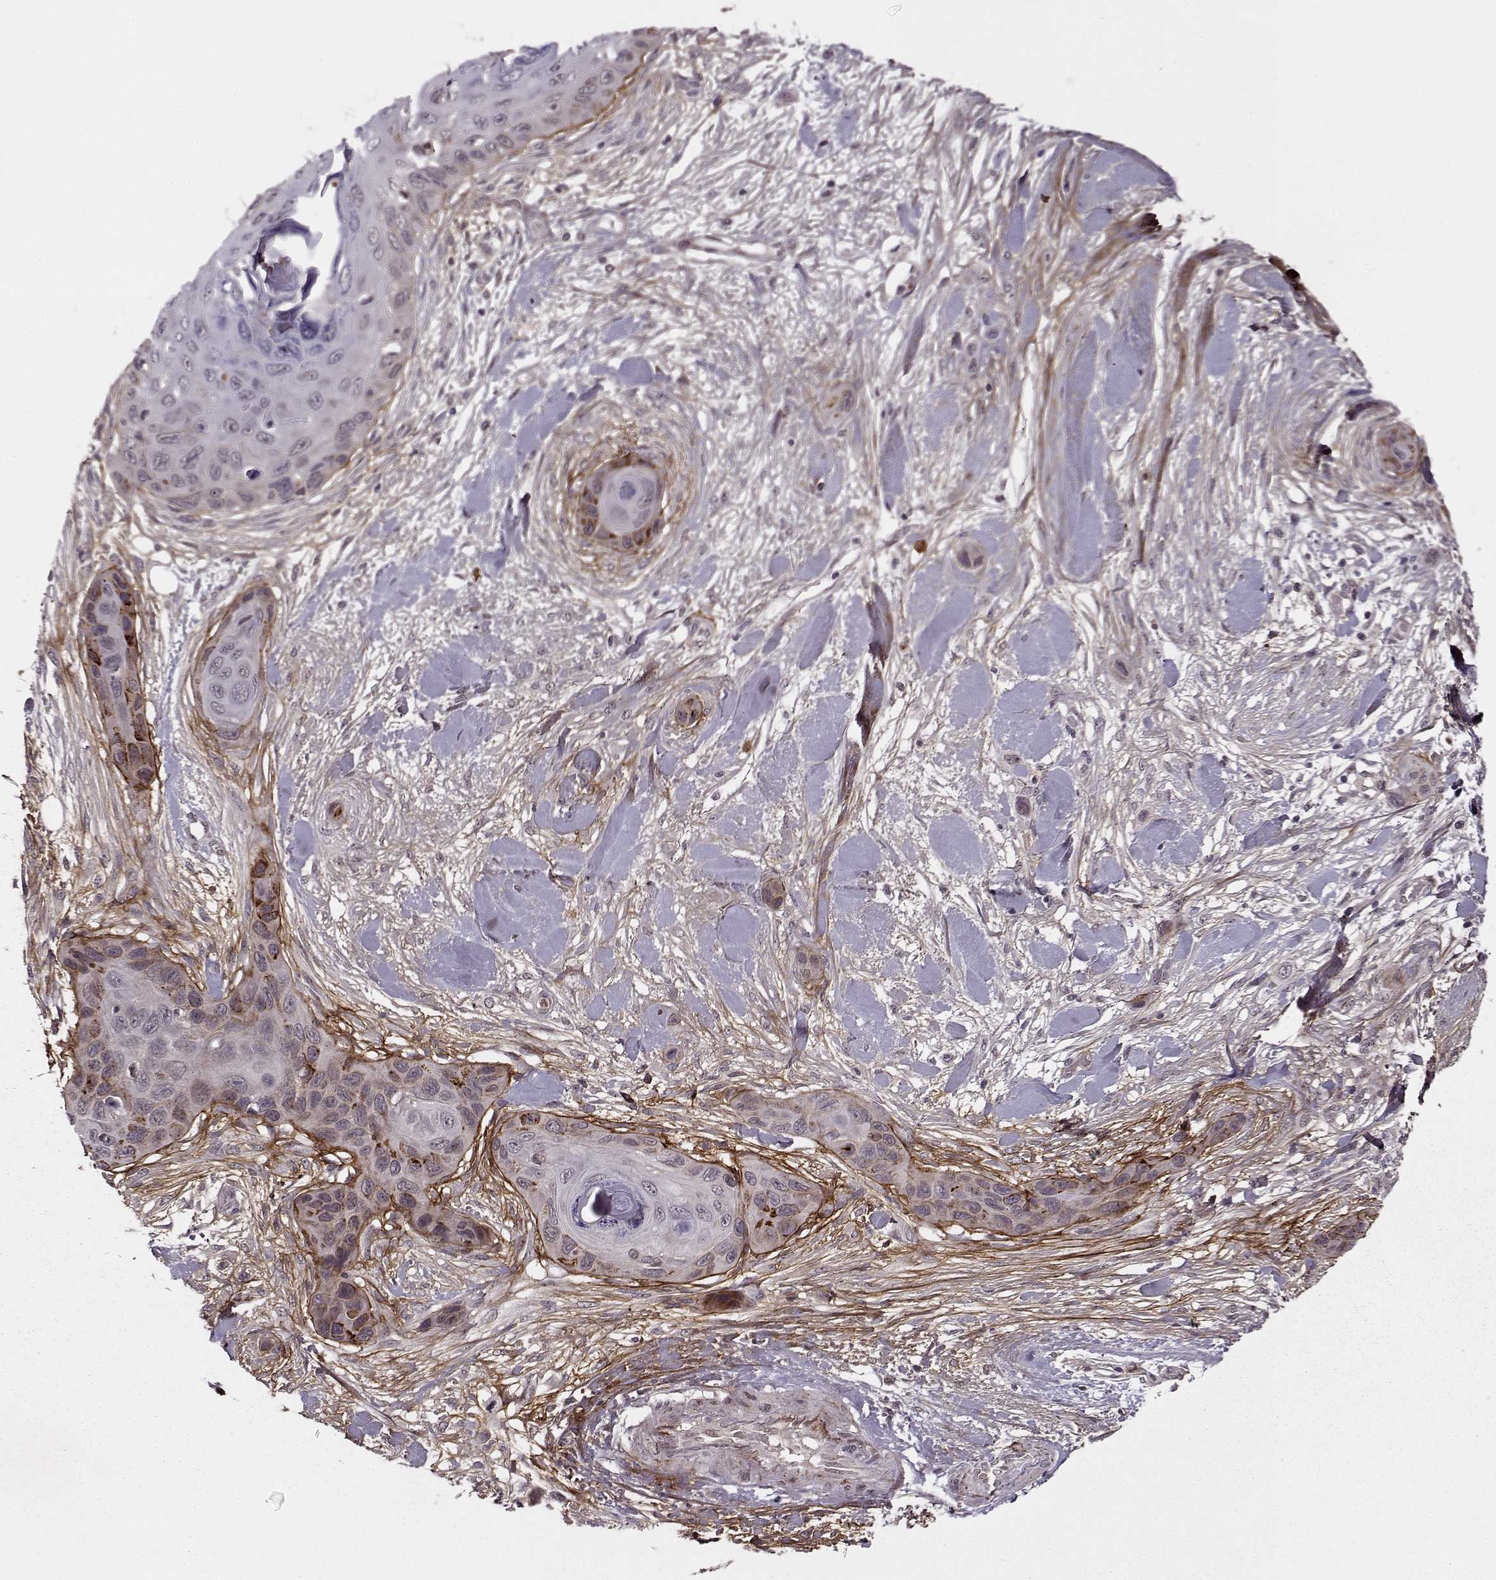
{"staining": {"intensity": "strong", "quantity": "<25%", "location": "cytoplasmic/membranous"}, "tissue": "skin cancer", "cell_type": "Tumor cells", "image_type": "cancer", "snomed": [{"axis": "morphology", "description": "Squamous cell carcinoma, NOS"}, {"axis": "topography", "description": "Skin"}], "caption": "Human skin cancer stained with a brown dye reveals strong cytoplasmic/membranous positive expression in approximately <25% of tumor cells.", "gene": "DENND4B", "patient": {"sex": "male", "age": 82}}